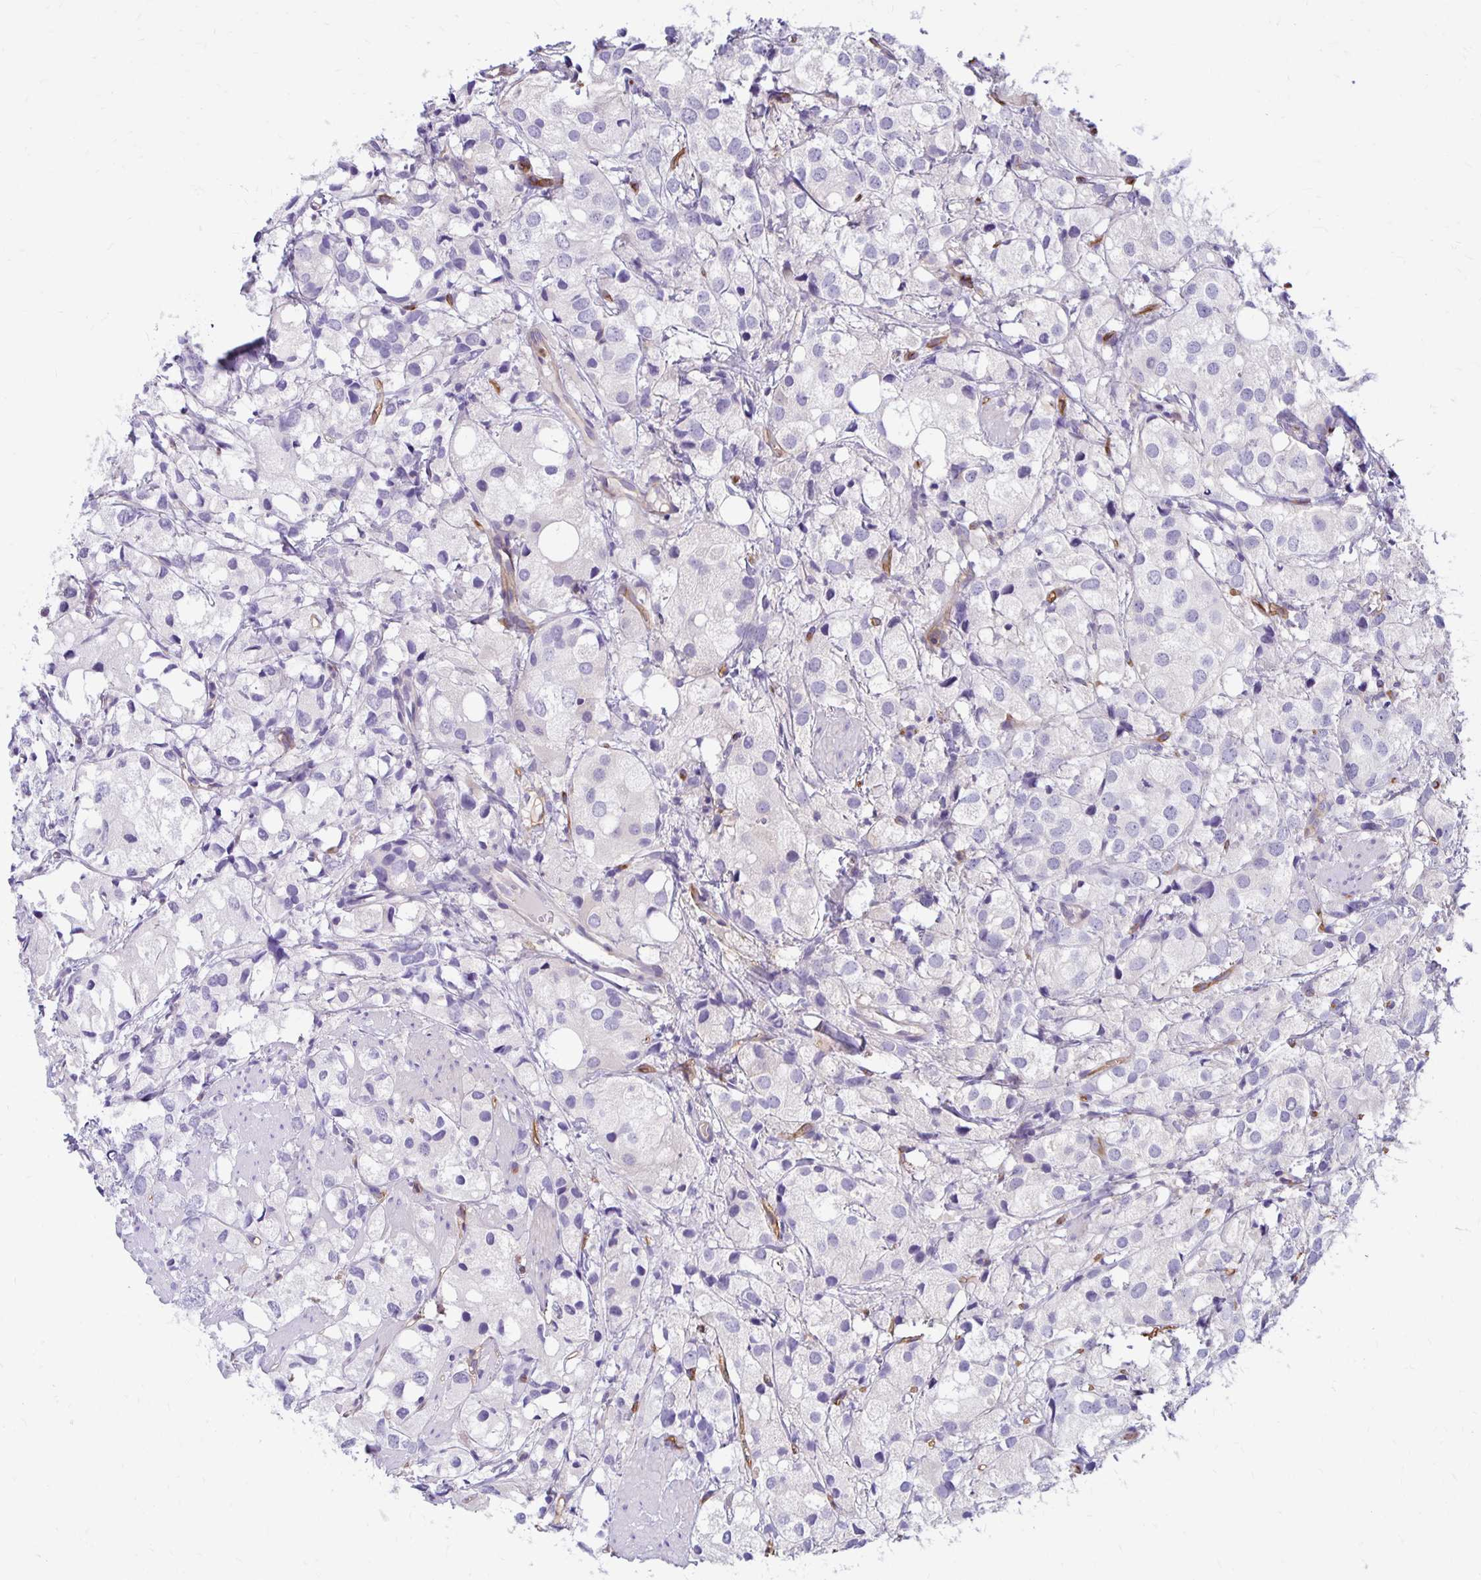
{"staining": {"intensity": "negative", "quantity": "none", "location": "none"}, "tissue": "prostate cancer", "cell_type": "Tumor cells", "image_type": "cancer", "snomed": [{"axis": "morphology", "description": "Adenocarcinoma, High grade"}, {"axis": "topography", "description": "Prostate"}], "caption": "IHC histopathology image of prostate cancer stained for a protein (brown), which reveals no expression in tumor cells.", "gene": "TTYH1", "patient": {"sex": "male", "age": 86}}